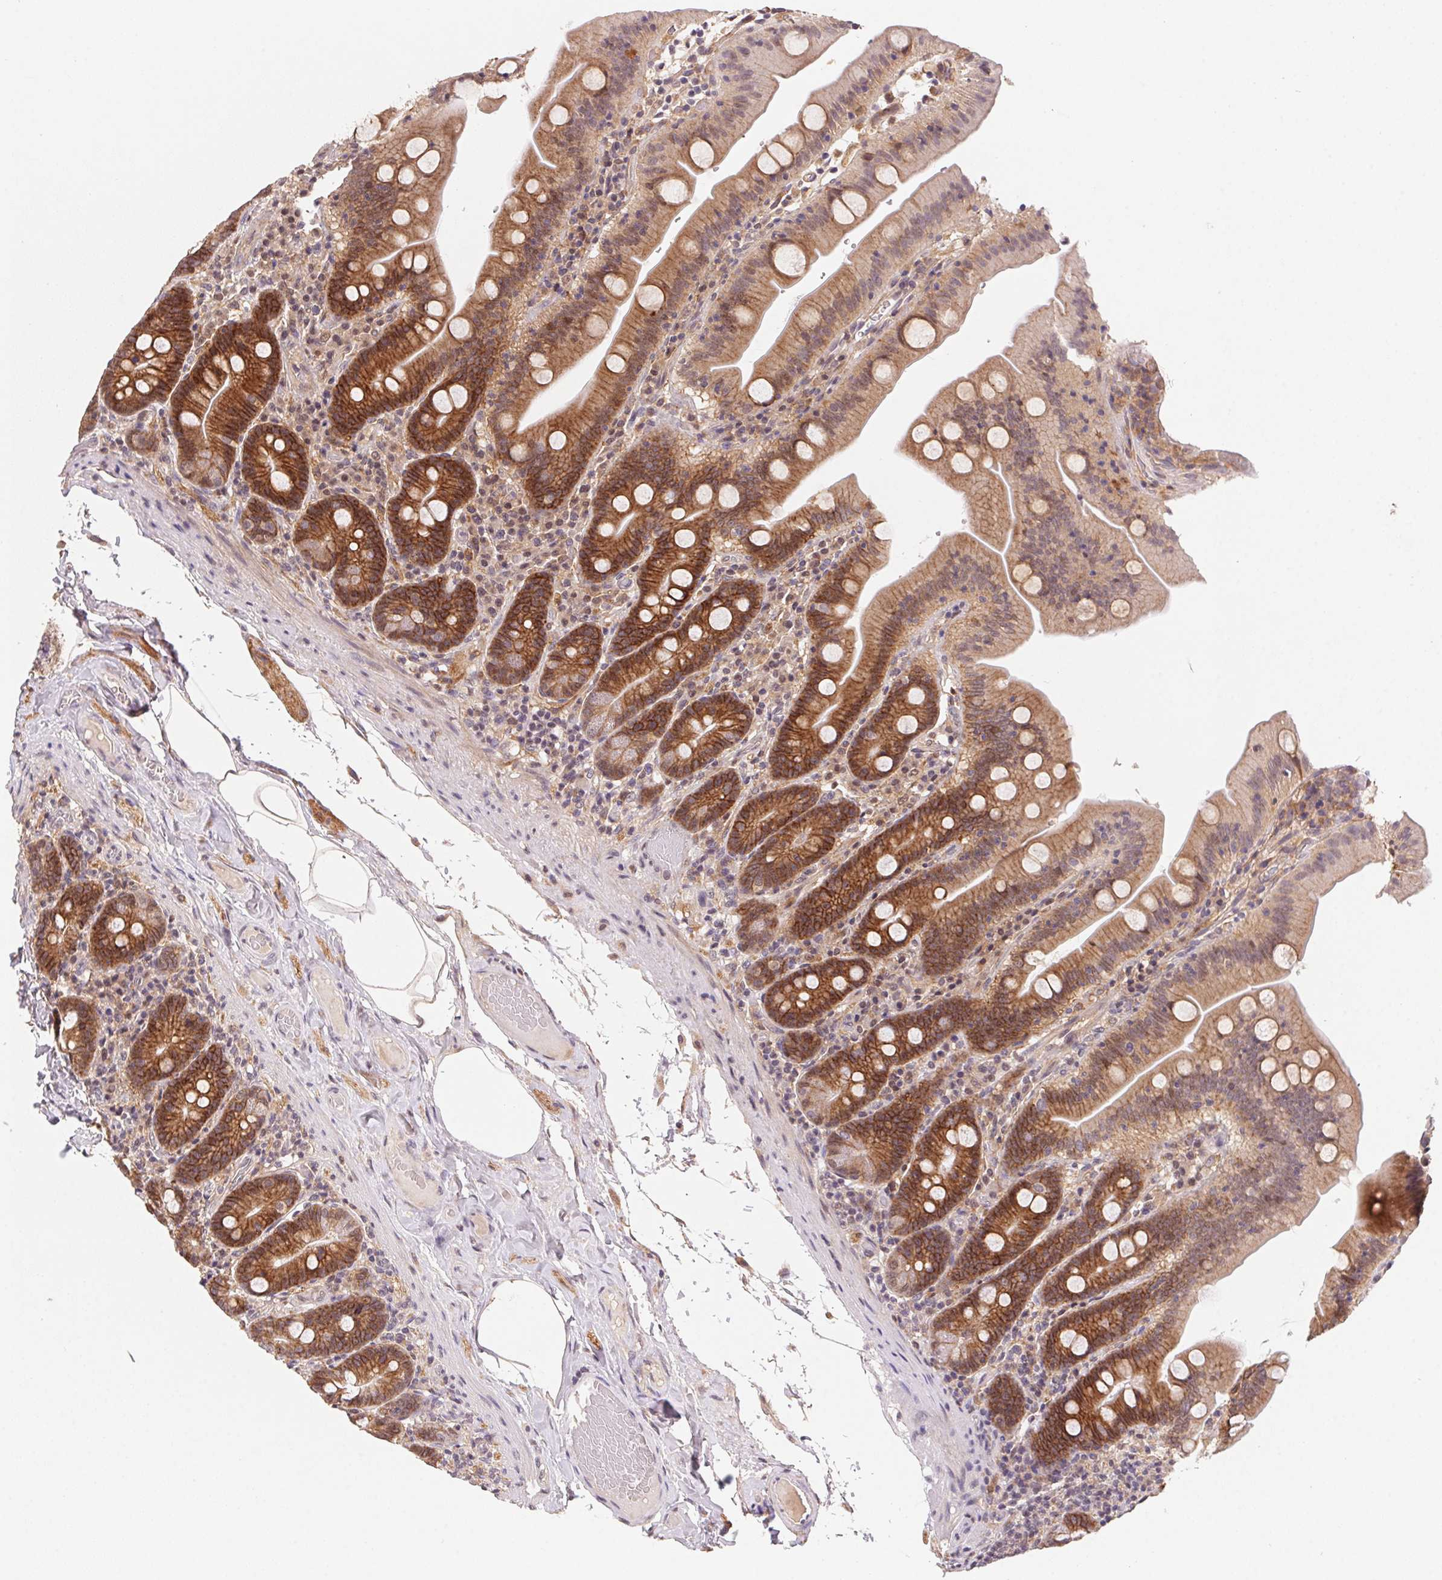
{"staining": {"intensity": "moderate", "quantity": ">75%", "location": "cytoplasmic/membranous"}, "tissue": "small intestine", "cell_type": "Glandular cells", "image_type": "normal", "snomed": [{"axis": "morphology", "description": "Normal tissue, NOS"}, {"axis": "topography", "description": "Small intestine"}], "caption": "Protein staining by immunohistochemistry reveals moderate cytoplasmic/membranous positivity in about >75% of glandular cells in unremarkable small intestine.", "gene": "SLC52A2", "patient": {"sex": "male", "age": 37}}